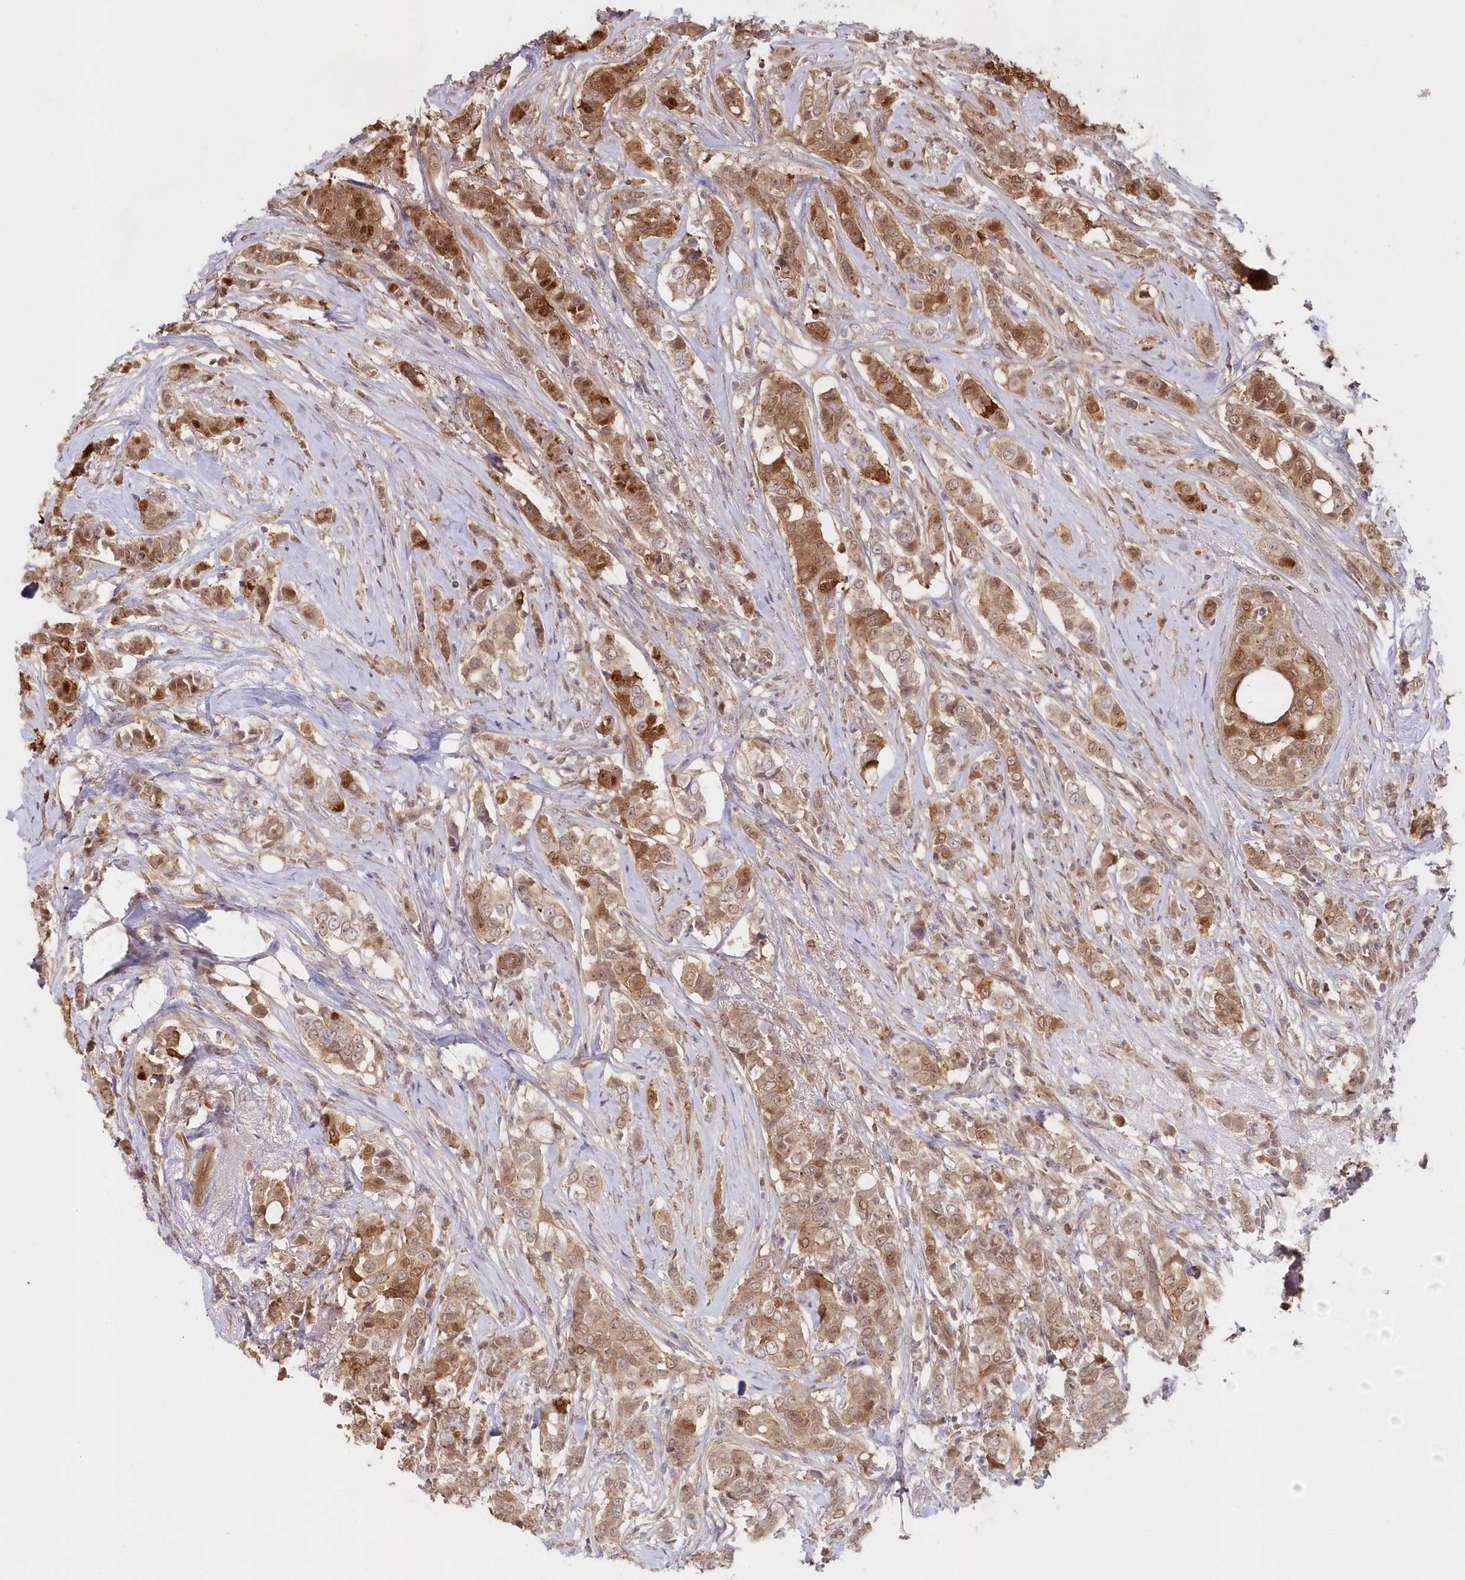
{"staining": {"intensity": "moderate", "quantity": ">75%", "location": "cytoplasmic/membranous,nuclear"}, "tissue": "breast cancer", "cell_type": "Tumor cells", "image_type": "cancer", "snomed": [{"axis": "morphology", "description": "Lobular carcinoma"}, {"axis": "topography", "description": "Breast"}], "caption": "A micrograph of breast cancer stained for a protein displays moderate cytoplasmic/membranous and nuclear brown staining in tumor cells.", "gene": "GBE1", "patient": {"sex": "female", "age": 51}}